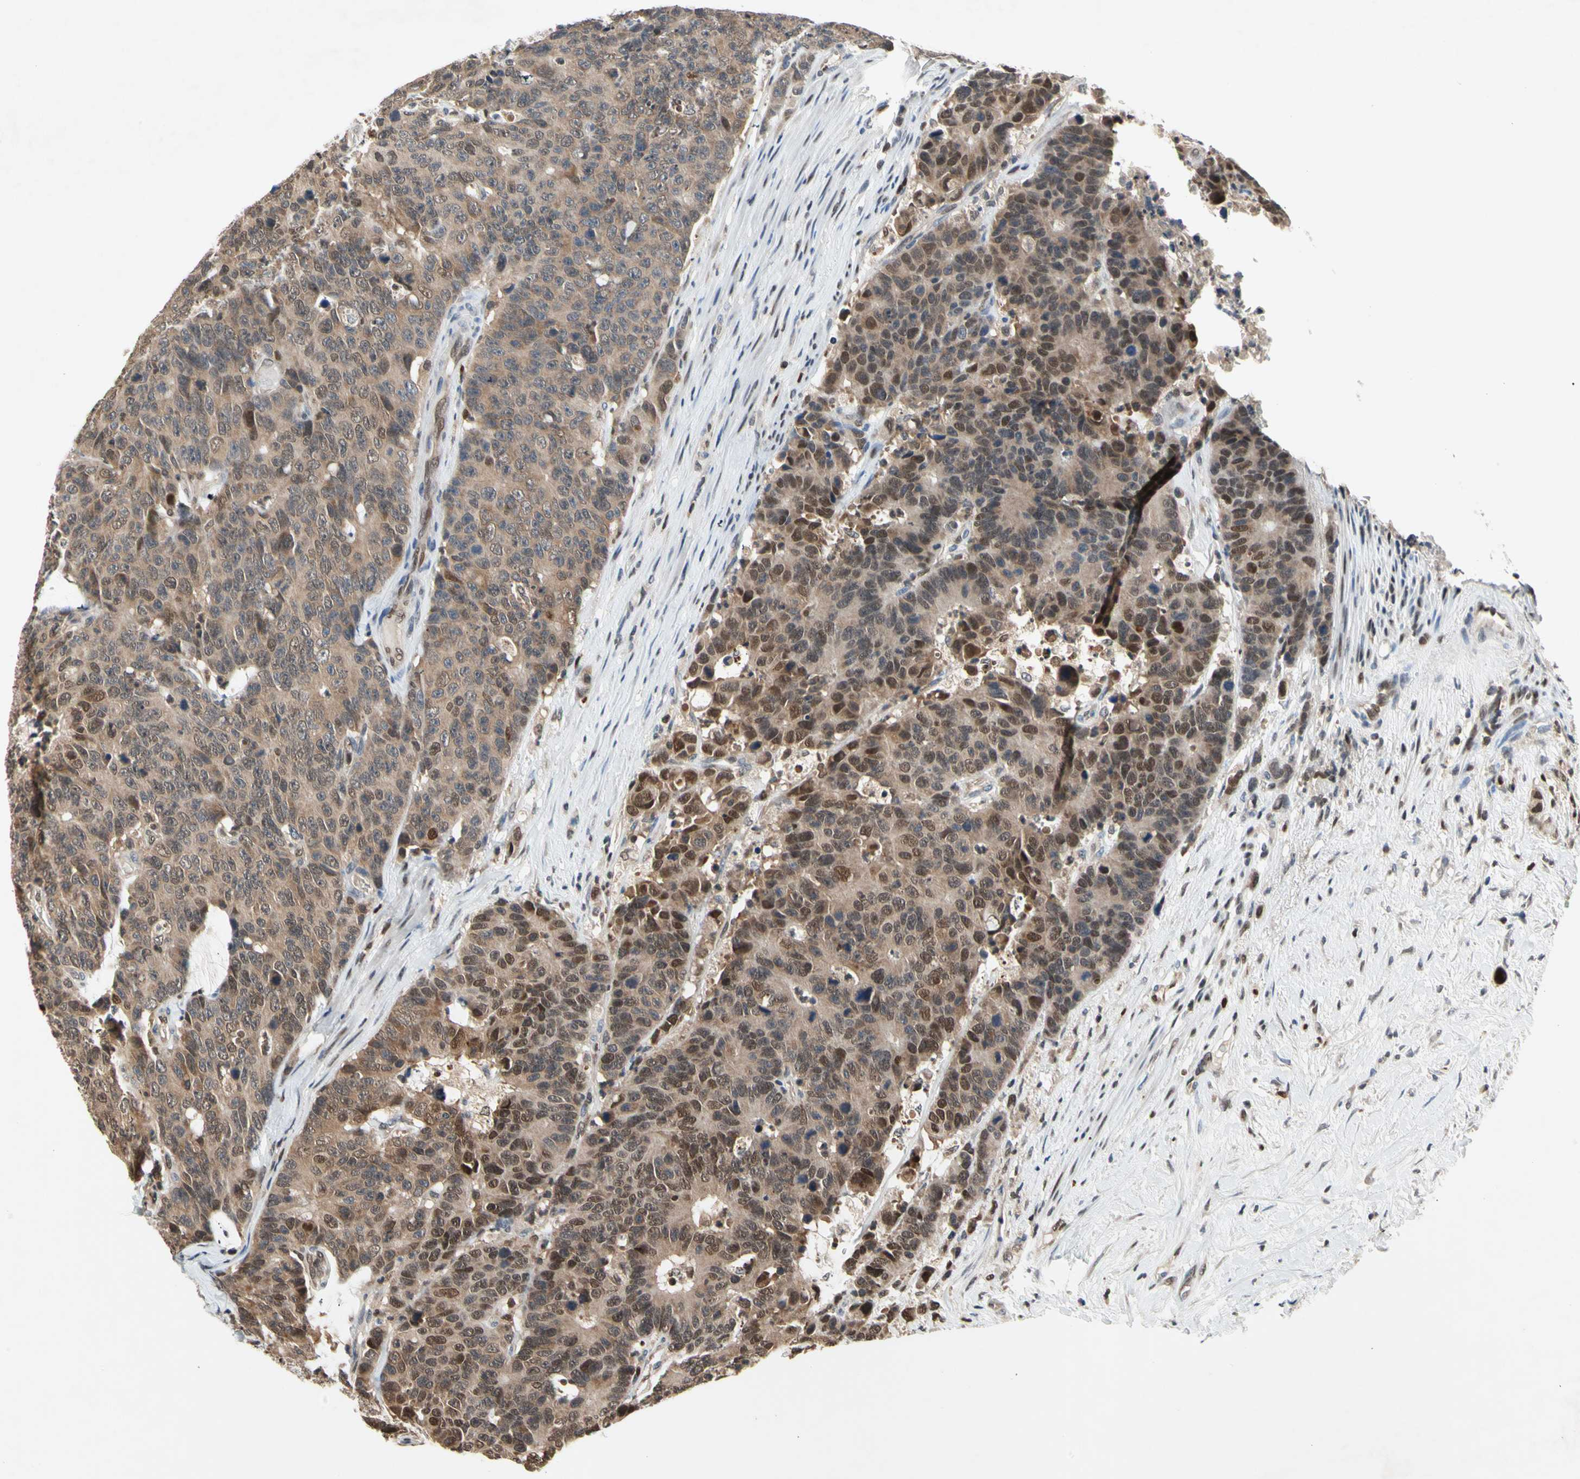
{"staining": {"intensity": "weak", "quantity": ">75%", "location": "cytoplasmic/membranous"}, "tissue": "colorectal cancer", "cell_type": "Tumor cells", "image_type": "cancer", "snomed": [{"axis": "morphology", "description": "Adenocarcinoma, NOS"}, {"axis": "topography", "description": "Colon"}], "caption": "The micrograph displays a brown stain indicating the presence of a protein in the cytoplasmic/membranous of tumor cells in colorectal cancer (adenocarcinoma).", "gene": "GSR", "patient": {"sex": "female", "age": 86}}